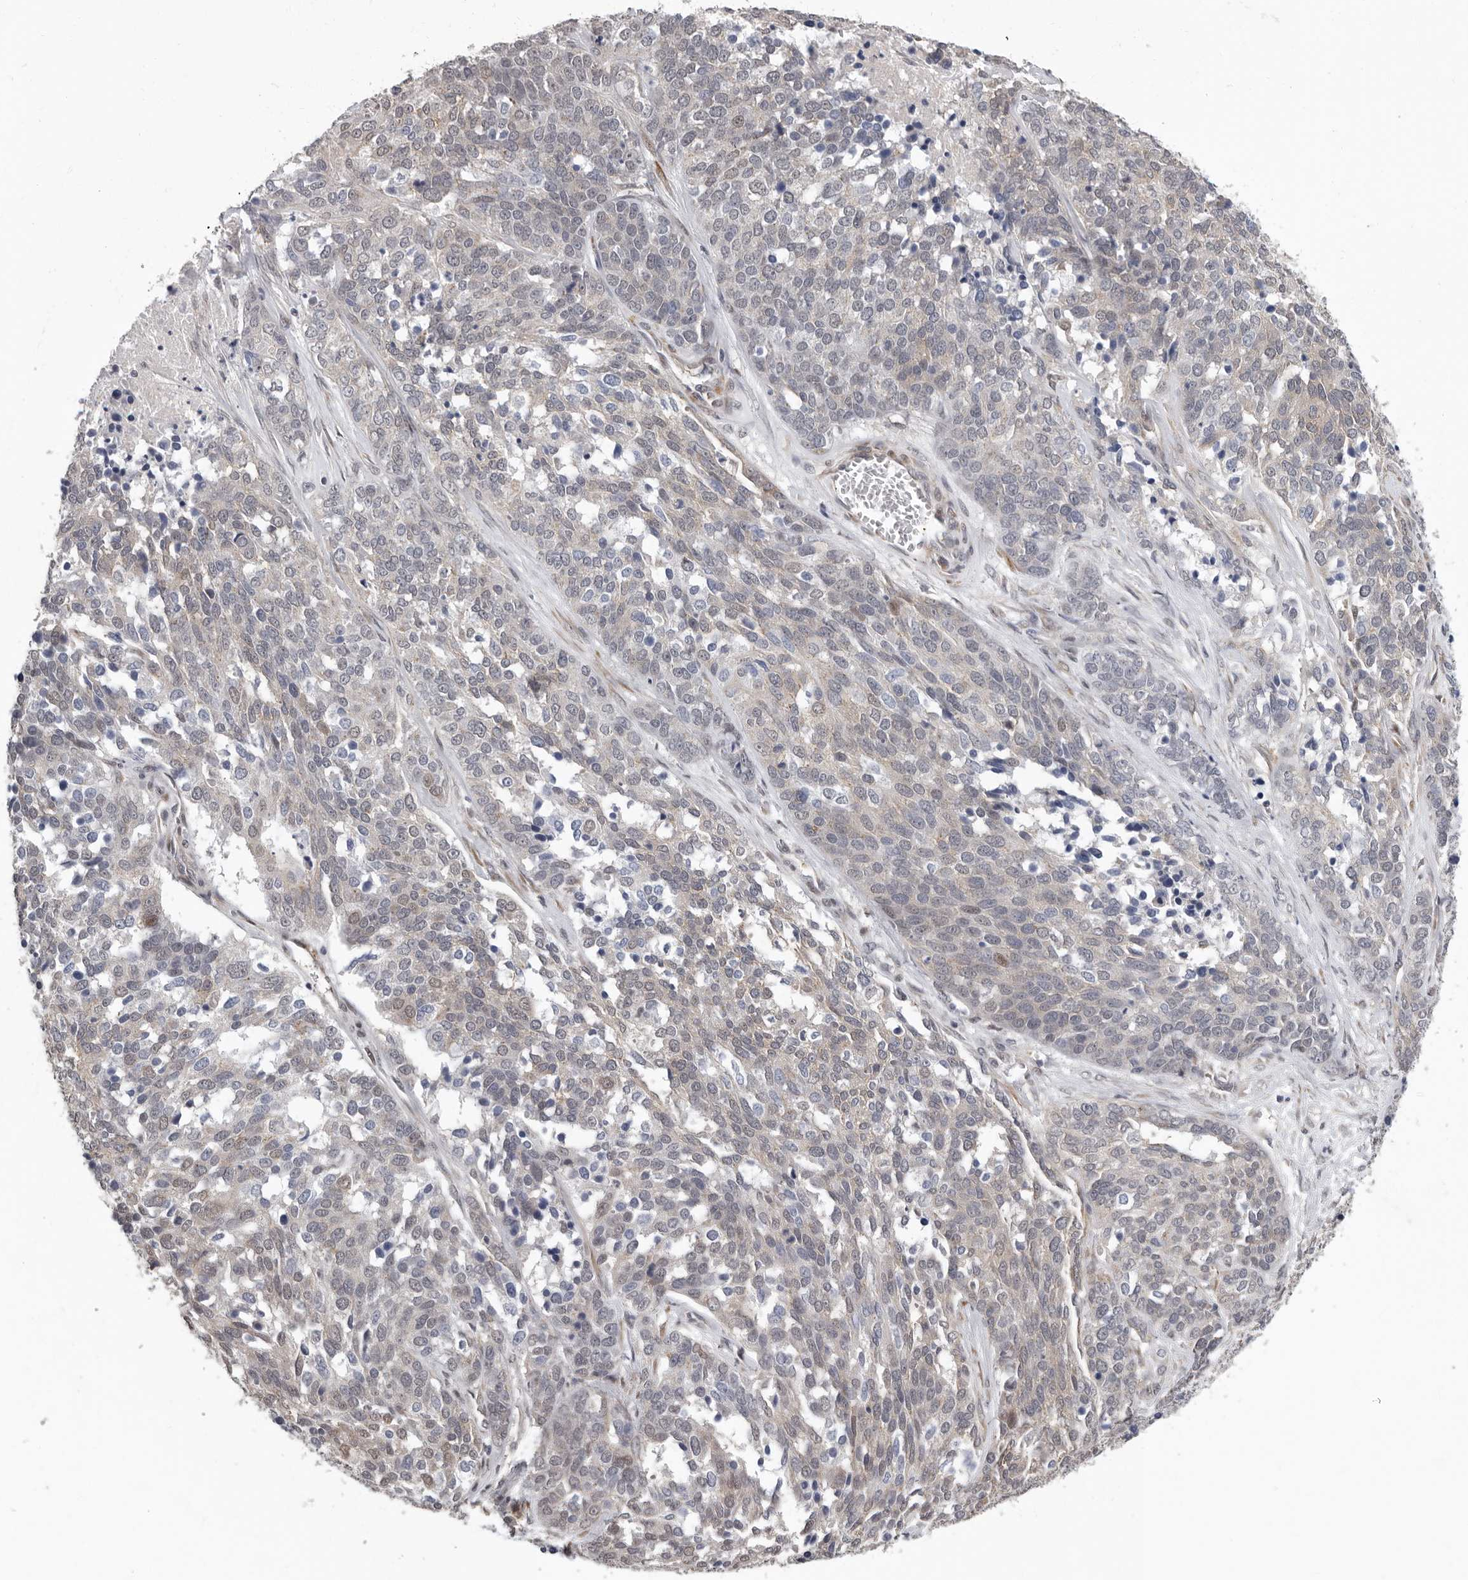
{"staining": {"intensity": "weak", "quantity": "25%-75%", "location": "cytoplasmic/membranous,nuclear"}, "tissue": "ovarian cancer", "cell_type": "Tumor cells", "image_type": "cancer", "snomed": [{"axis": "morphology", "description": "Cystadenocarcinoma, serous, NOS"}, {"axis": "topography", "description": "Ovary"}], "caption": "Ovarian serous cystadenocarcinoma stained with DAB (3,3'-diaminobenzidine) IHC shows low levels of weak cytoplasmic/membranous and nuclear expression in about 25%-75% of tumor cells. (IHC, brightfield microscopy, high magnification).", "gene": "RALGPS2", "patient": {"sex": "female", "age": 44}}